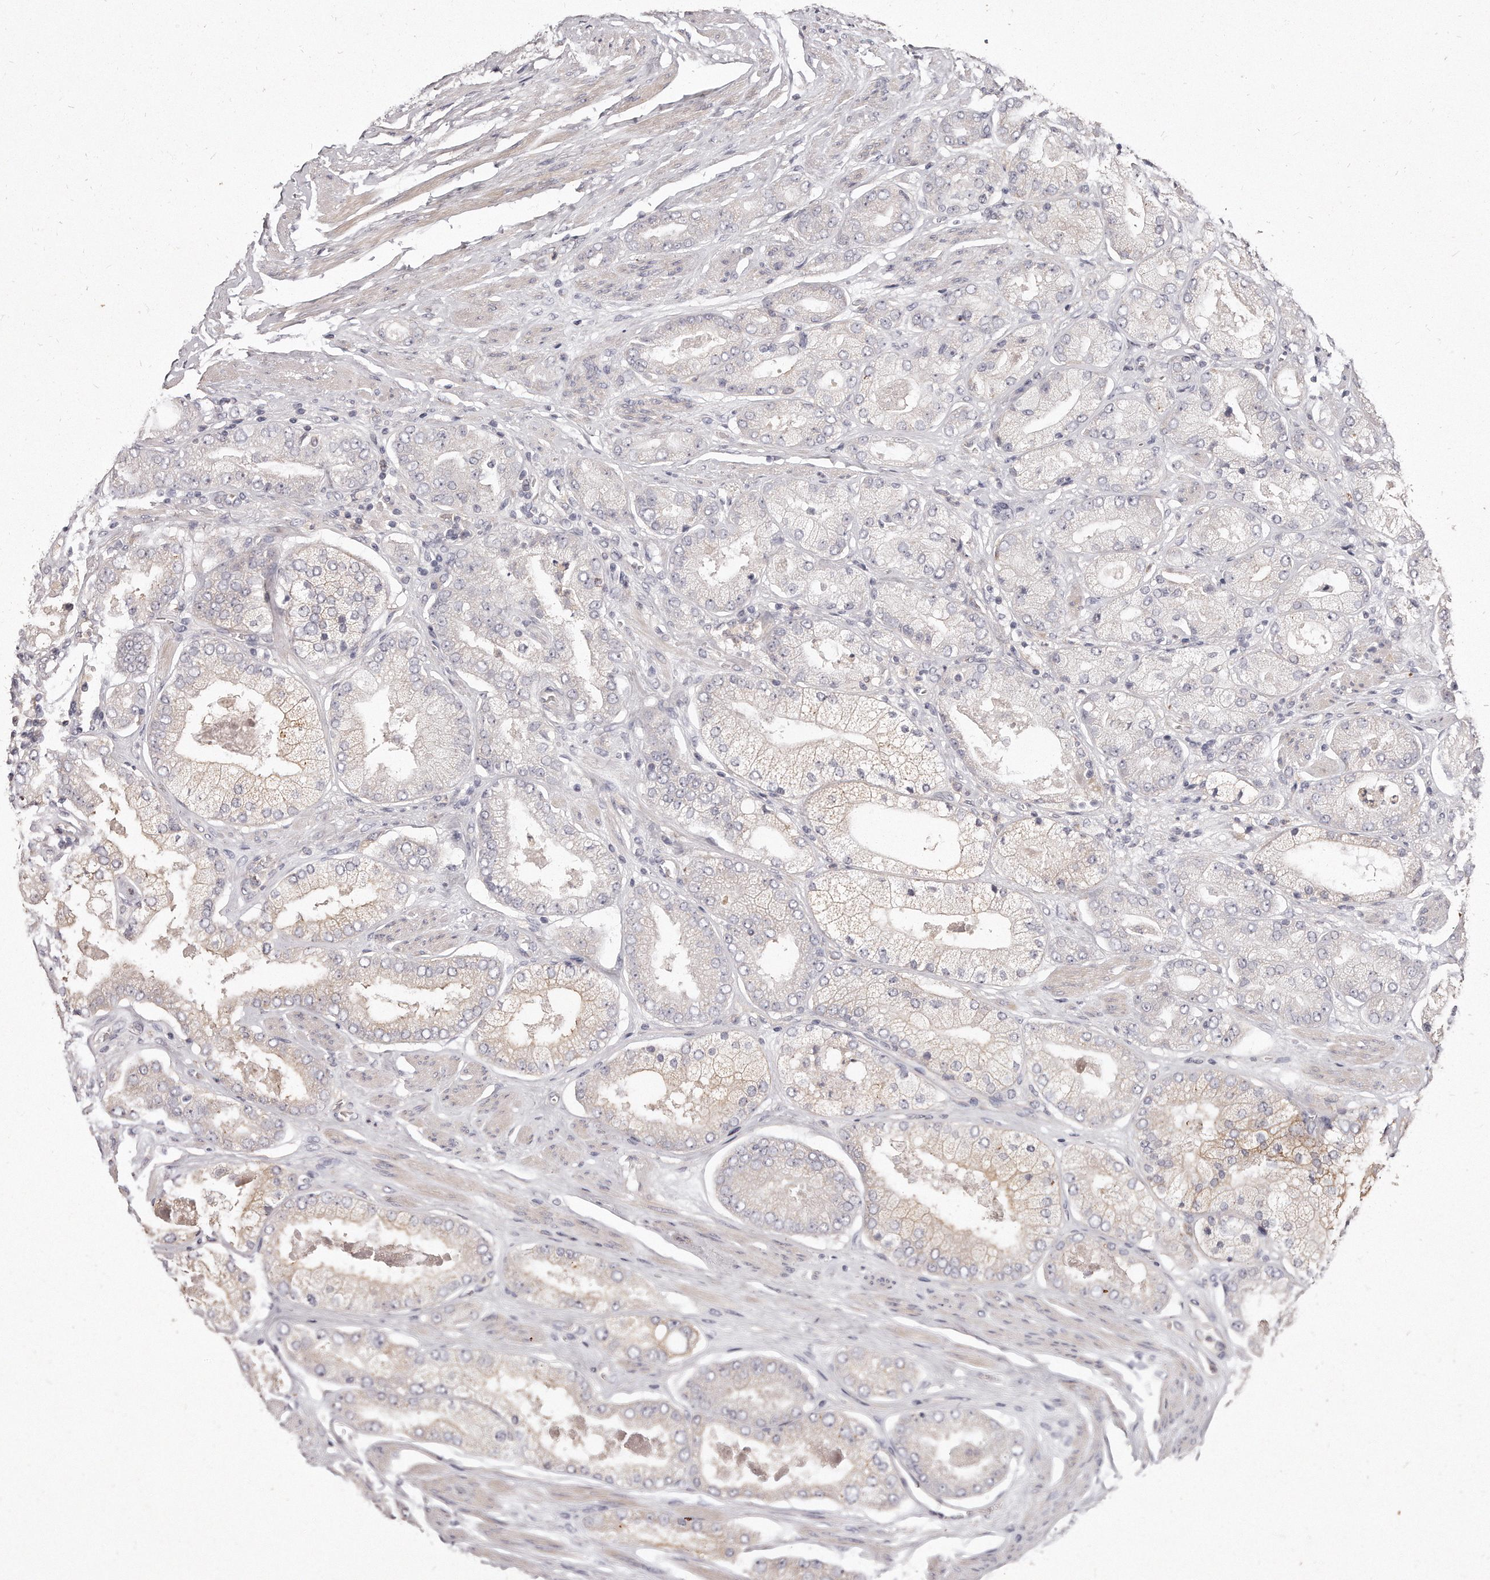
{"staining": {"intensity": "negative", "quantity": "none", "location": "none"}, "tissue": "prostate cancer", "cell_type": "Tumor cells", "image_type": "cancer", "snomed": [{"axis": "morphology", "description": "Adenocarcinoma, High grade"}, {"axis": "topography", "description": "Prostate"}], "caption": "Immunohistochemical staining of human prostate cancer shows no significant staining in tumor cells. (Stains: DAB immunohistochemistry (IHC) with hematoxylin counter stain, Microscopy: brightfield microscopy at high magnification).", "gene": "TTLL4", "patient": {"sex": "male", "age": 58}}